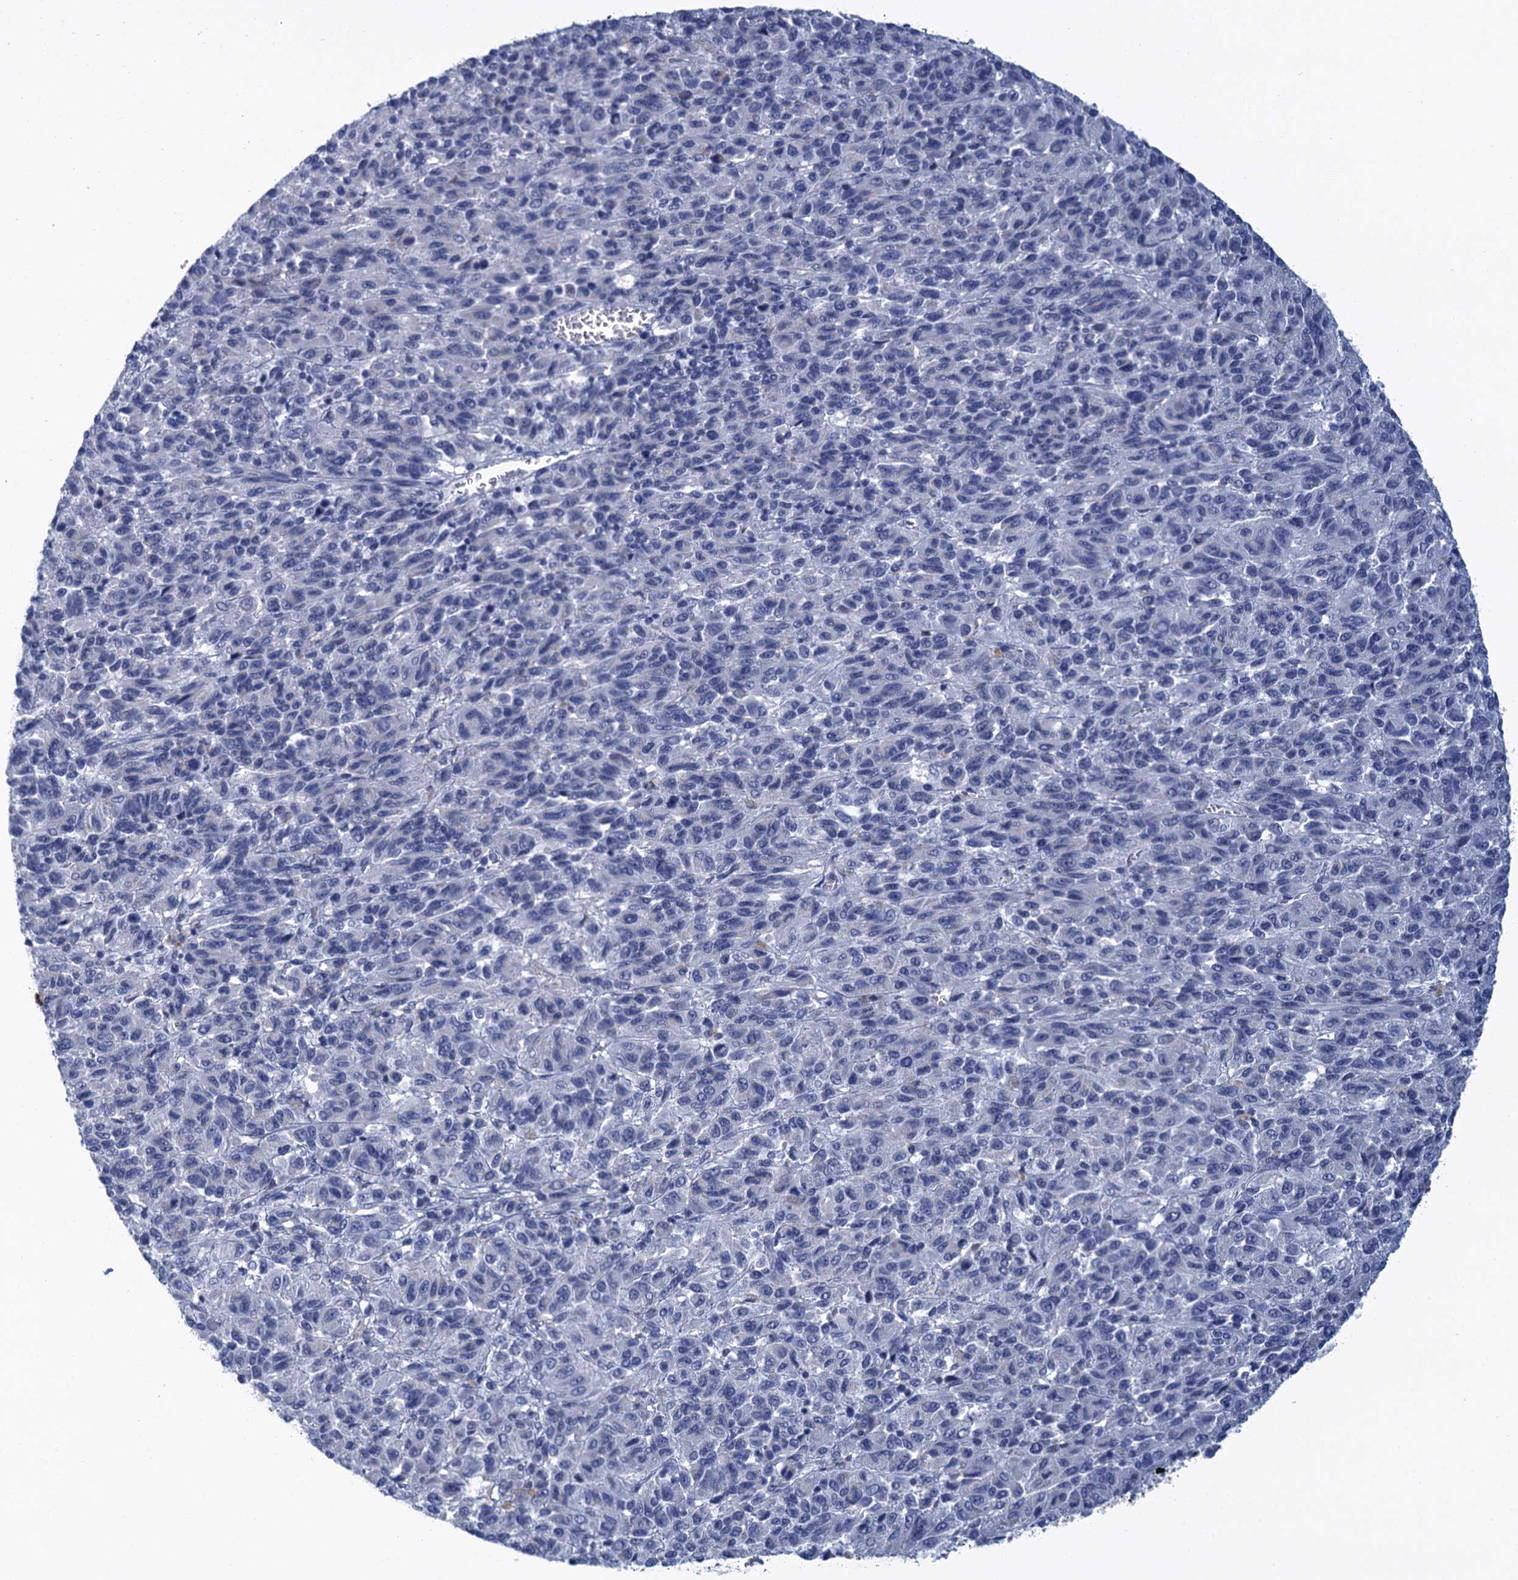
{"staining": {"intensity": "negative", "quantity": "none", "location": "none"}, "tissue": "melanoma", "cell_type": "Tumor cells", "image_type": "cancer", "snomed": [{"axis": "morphology", "description": "Malignant melanoma, Metastatic site"}, {"axis": "topography", "description": "Lung"}], "caption": "Immunohistochemistry image of neoplastic tissue: malignant melanoma (metastatic site) stained with DAB exhibits no significant protein staining in tumor cells.", "gene": "SCEL", "patient": {"sex": "male", "age": 64}}